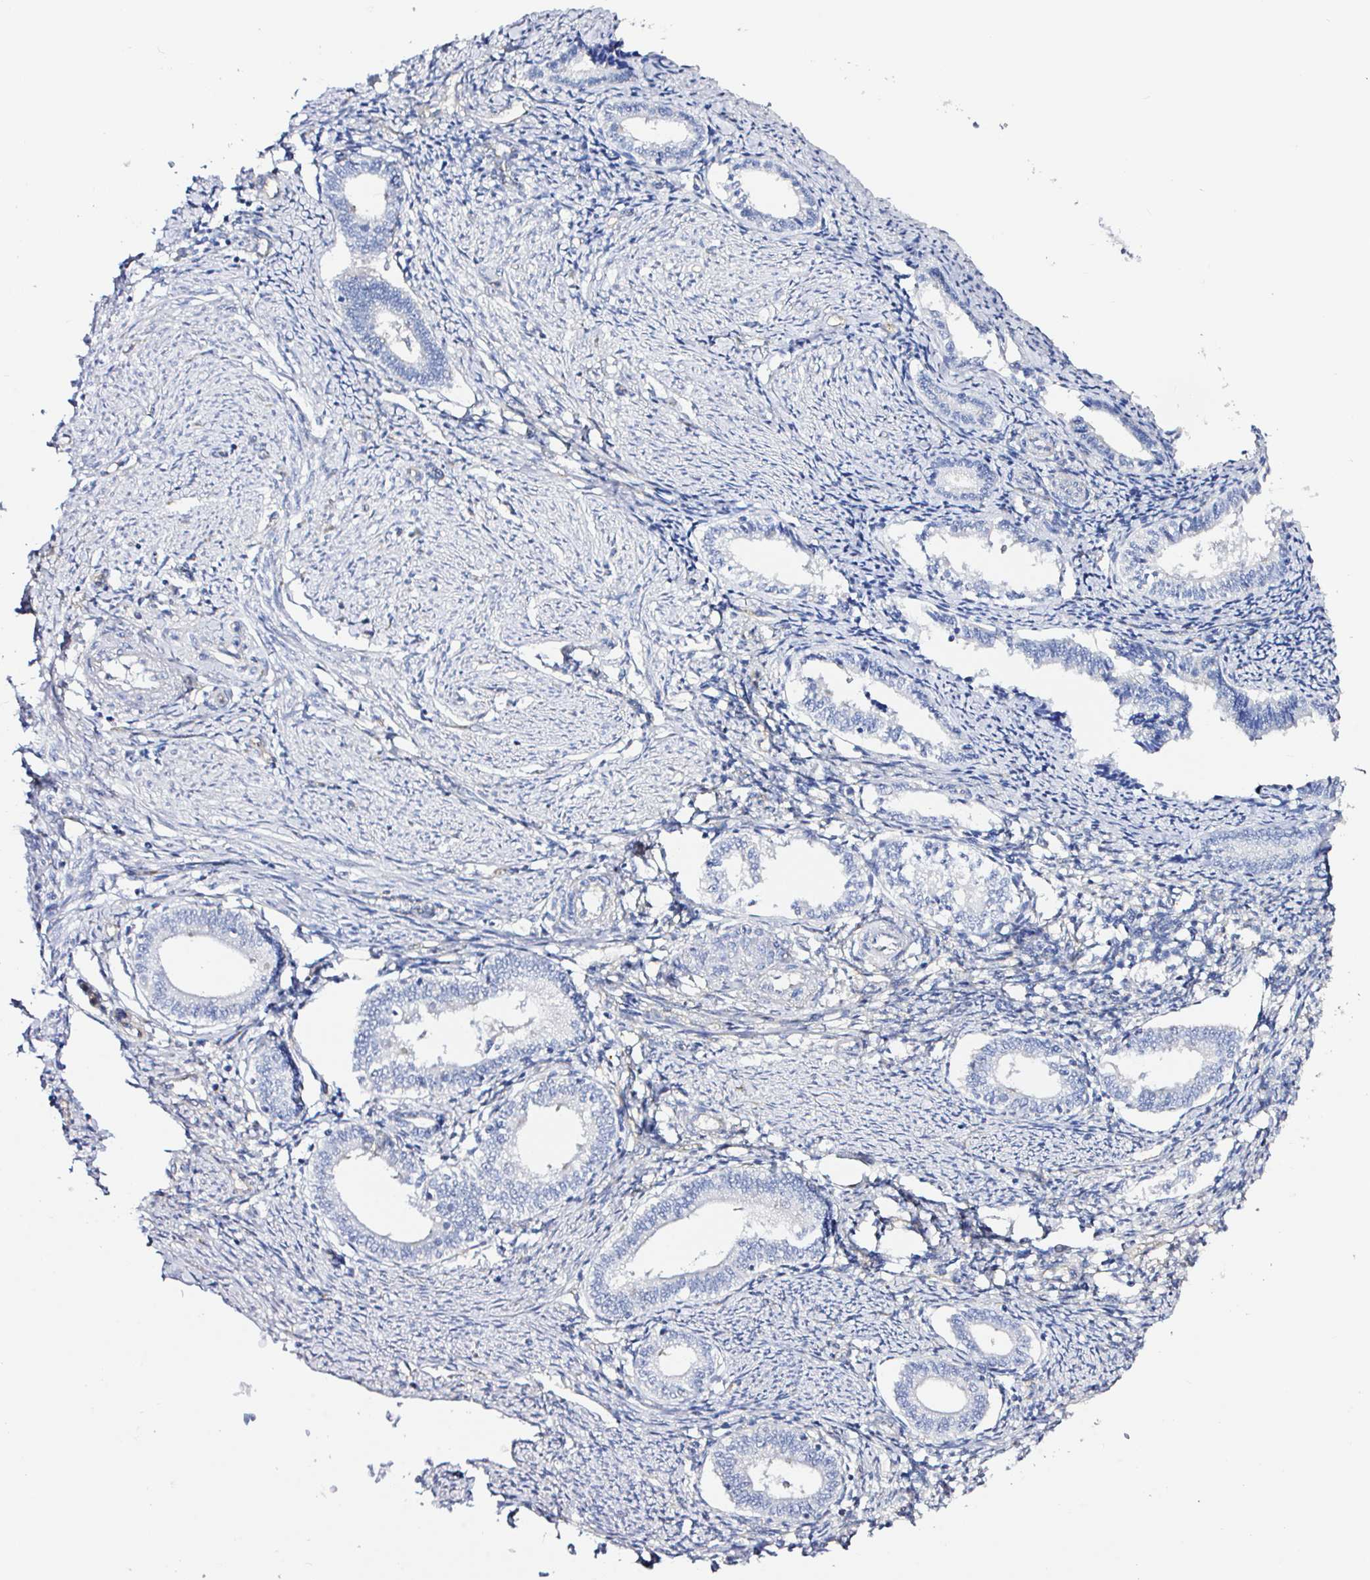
{"staining": {"intensity": "negative", "quantity": "none", "location": "none"}, "tissue": "endometrium", "cell_type": "Cells in endometrial stroma", "image_type": "normal", "snomed": [{"axis": "morphology", "description": "Normal tissue, NOS"}, {"axis": "topography", "description": "Endometrium"}], "caption": "The image demonstrates no significant positivity in cells in endometrial stroma of endometrium. (Immunohistochemistry, brightfield microscopy, high magnification).", "gene": "ARL4D", "patient": {"sex": "female", "age": 41}}